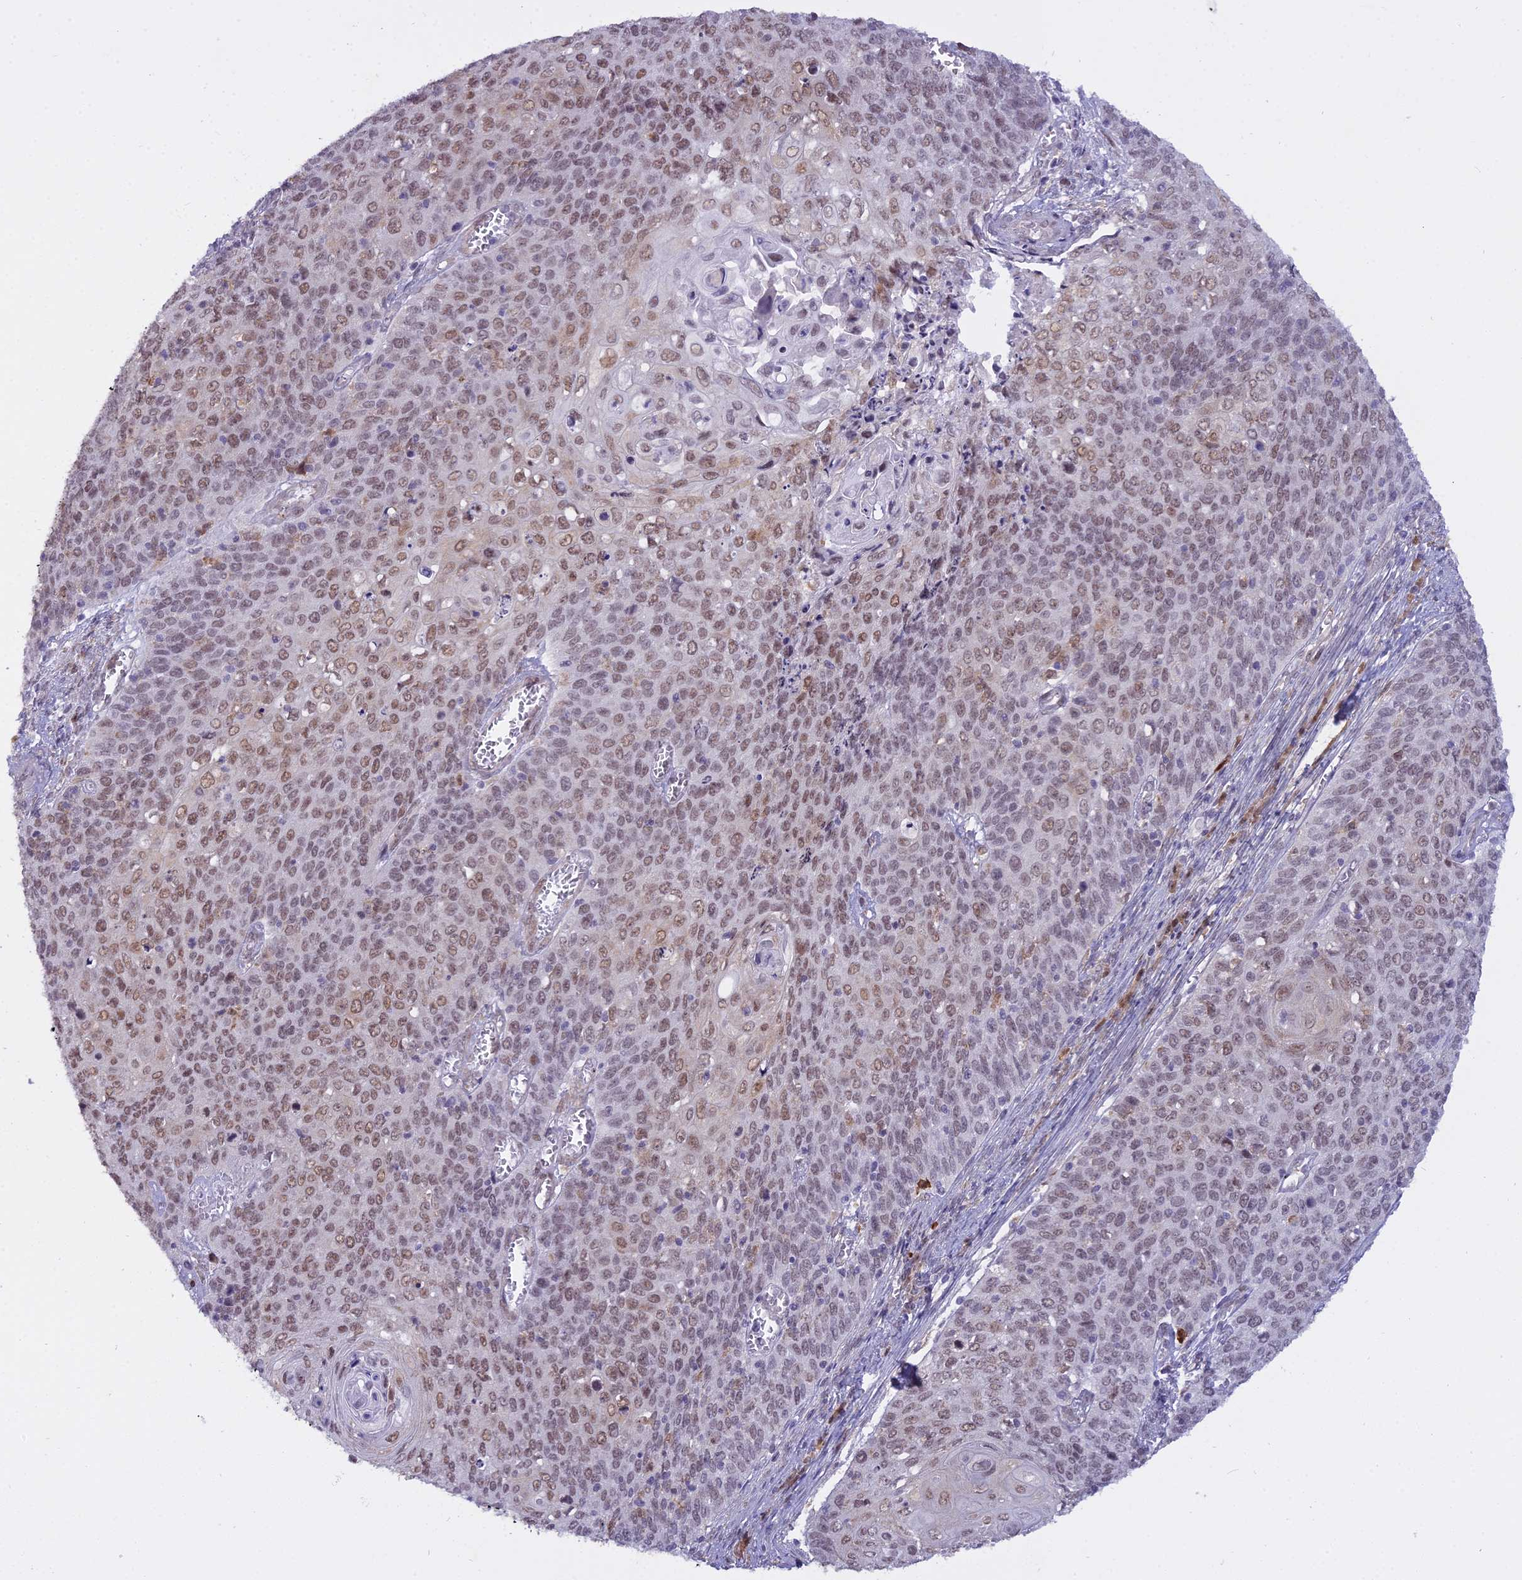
{"staining": {"intensity": "moderate", "quantity": "25%-75%", "location": "nuclear"}, "tissue": "cervical cancer", "cell_type": "Tumor cells", "image_type": "cancer", "snomed": [{"axis": "morphology", "description": "Squamous cell carcinoma, NOS"}, {"axis": "topography", "description": "Cervix"}], "caption": "The photomicrograph demonstrates staining of cervical squamous cell carcinoma, revealing moderate nuclear protein staining (brown color) within tumor cells. (IHC, brightfield microscopy, high magnification).", "gene": "BLNK", "patient": {"sex": "female", "age": 39}}